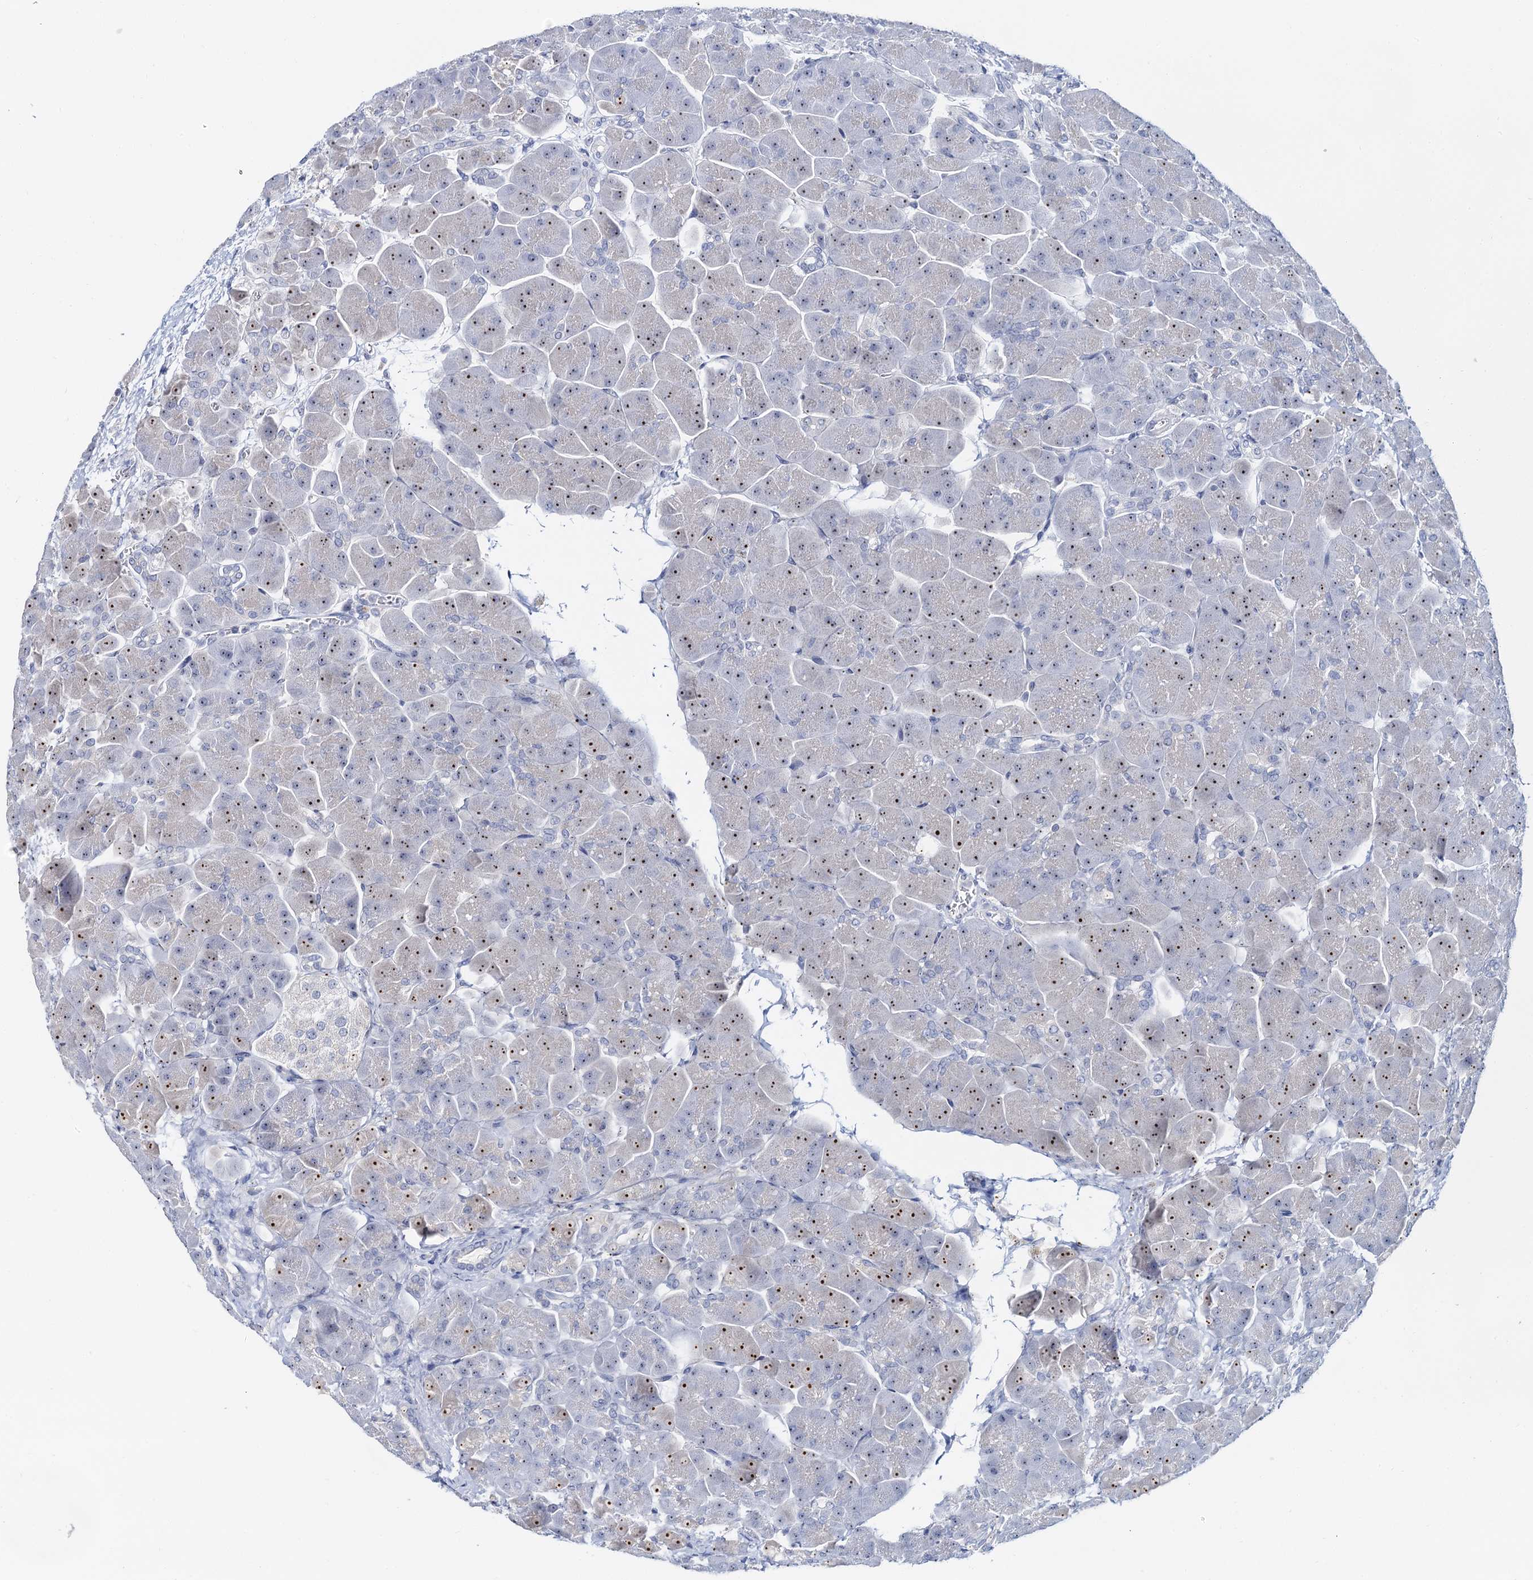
{"staining": {"intensity": "moderate", "quantity": "25%-75%", "location": "nuclear"}, "tissue": "pancreas", "cell_type": "Exocrine glandular cells", "image_type": "normal", "snomed": [{"axis": "morphology", "description": "Normal tissue, NOS"}, {"axis": "topography", "description": "Pancreas"}], "caption": "Immunohistochemistry image of normal pancreas: pancreas stained using immunohistochemistry shows medium levels of moderate protein expression localized specifically in the nuclear of exocrine glandular cells, appearing as a nuclear brown color.", "gene": "NOP2", "patient": {"sex": "male", "age": 66}}